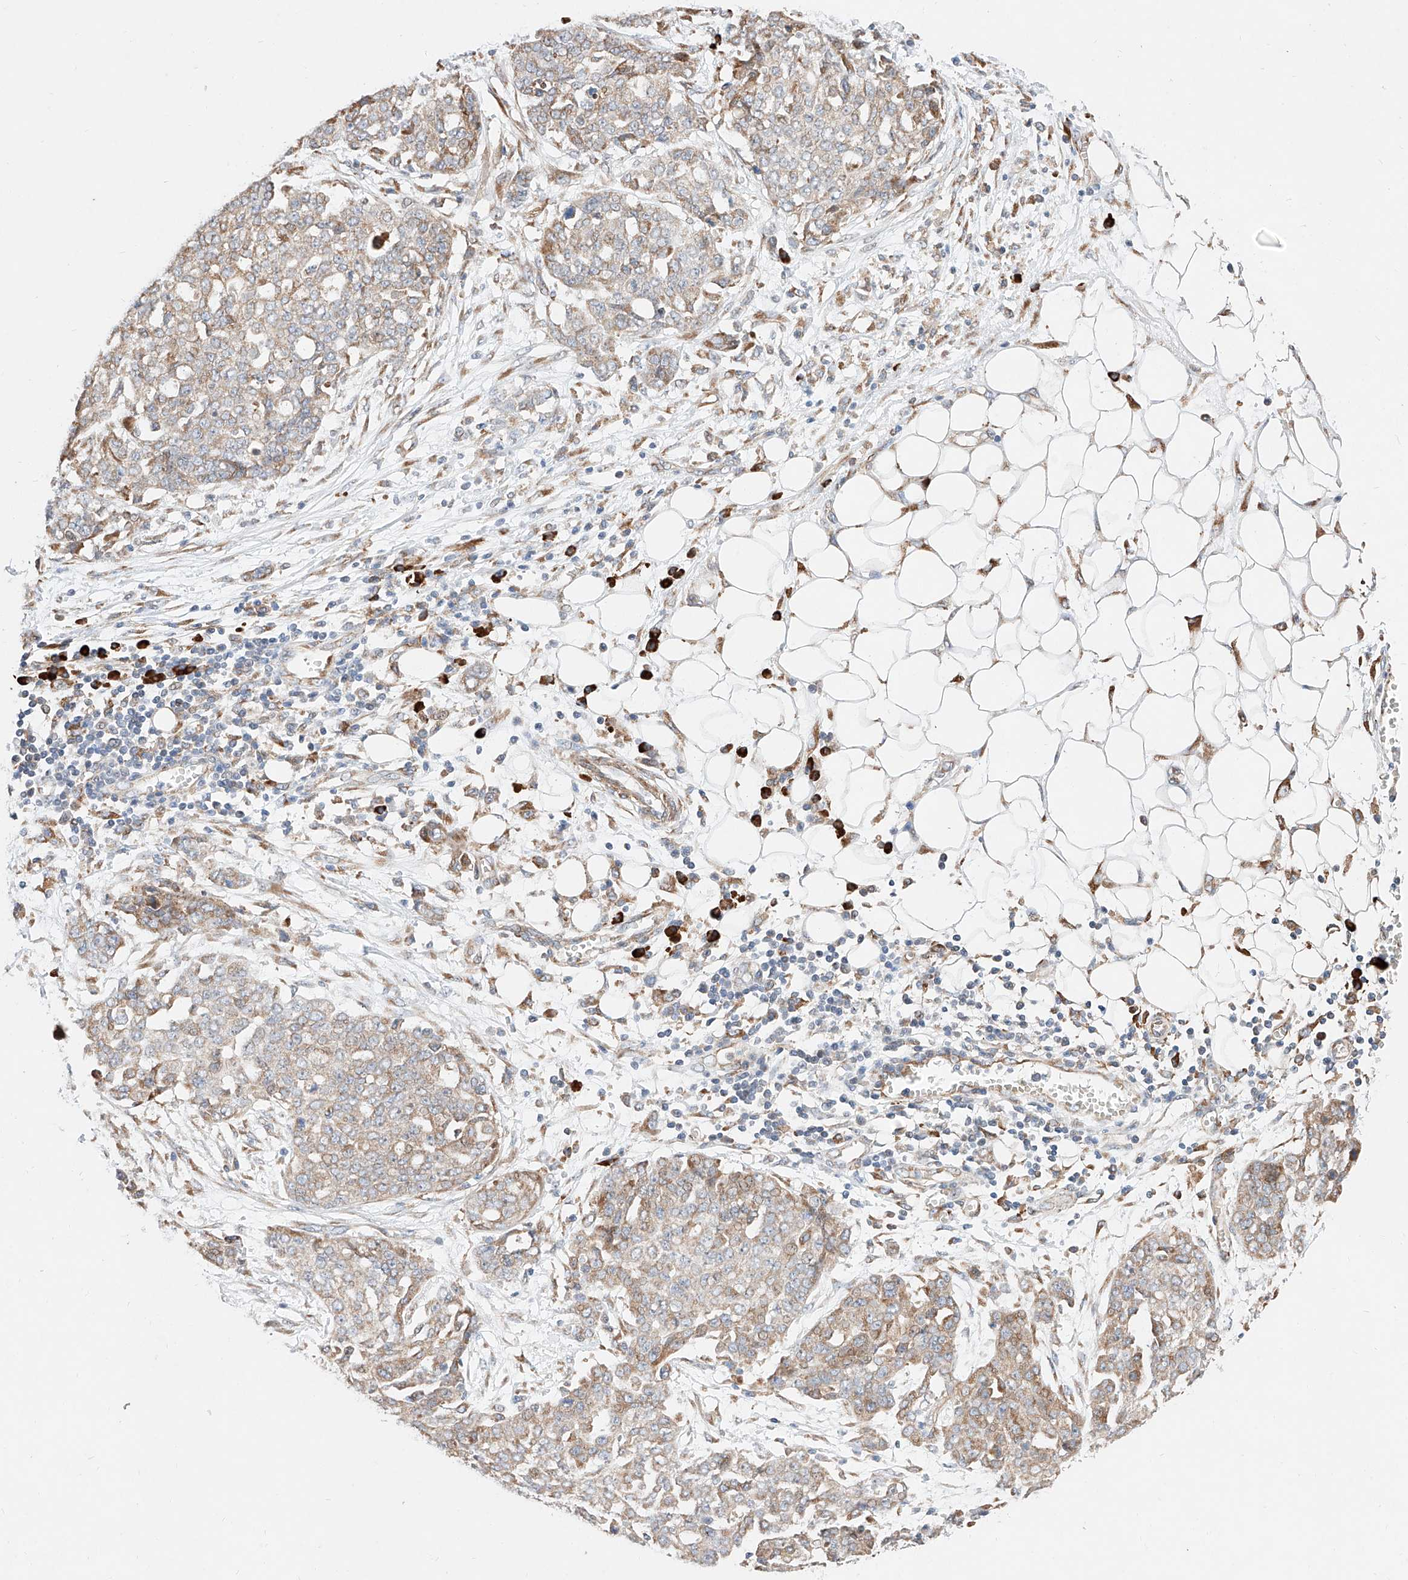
{"staining": {"intensity": "weak", "quantity": "25%-75%", "location": "cytoplasmic/membranous"}, "tissue": "ovarian cancer", "cell_type": "Tumor cells", "image_type": "cancer", "snomed": [{"axis": "morphology", "description": "Cystadenocarcinoma, serous, NOS"}, {"axis": "topography", "description": "Soft tissue"}, {"axis": "topography", "description": "Ovary"}], "caption": "A brown stain highlights weak cytoplasmic/membranous positivity of a protein in human ovarian cancer (serous cystadenocarcinoma) tumor cells. The staining was performed using DAB, with brown indicating positive protein expression. Nuclei are stained blue with hematoxylin.", "gene": "ATP9B", "patient": {"sex": "female", "age": 57}}